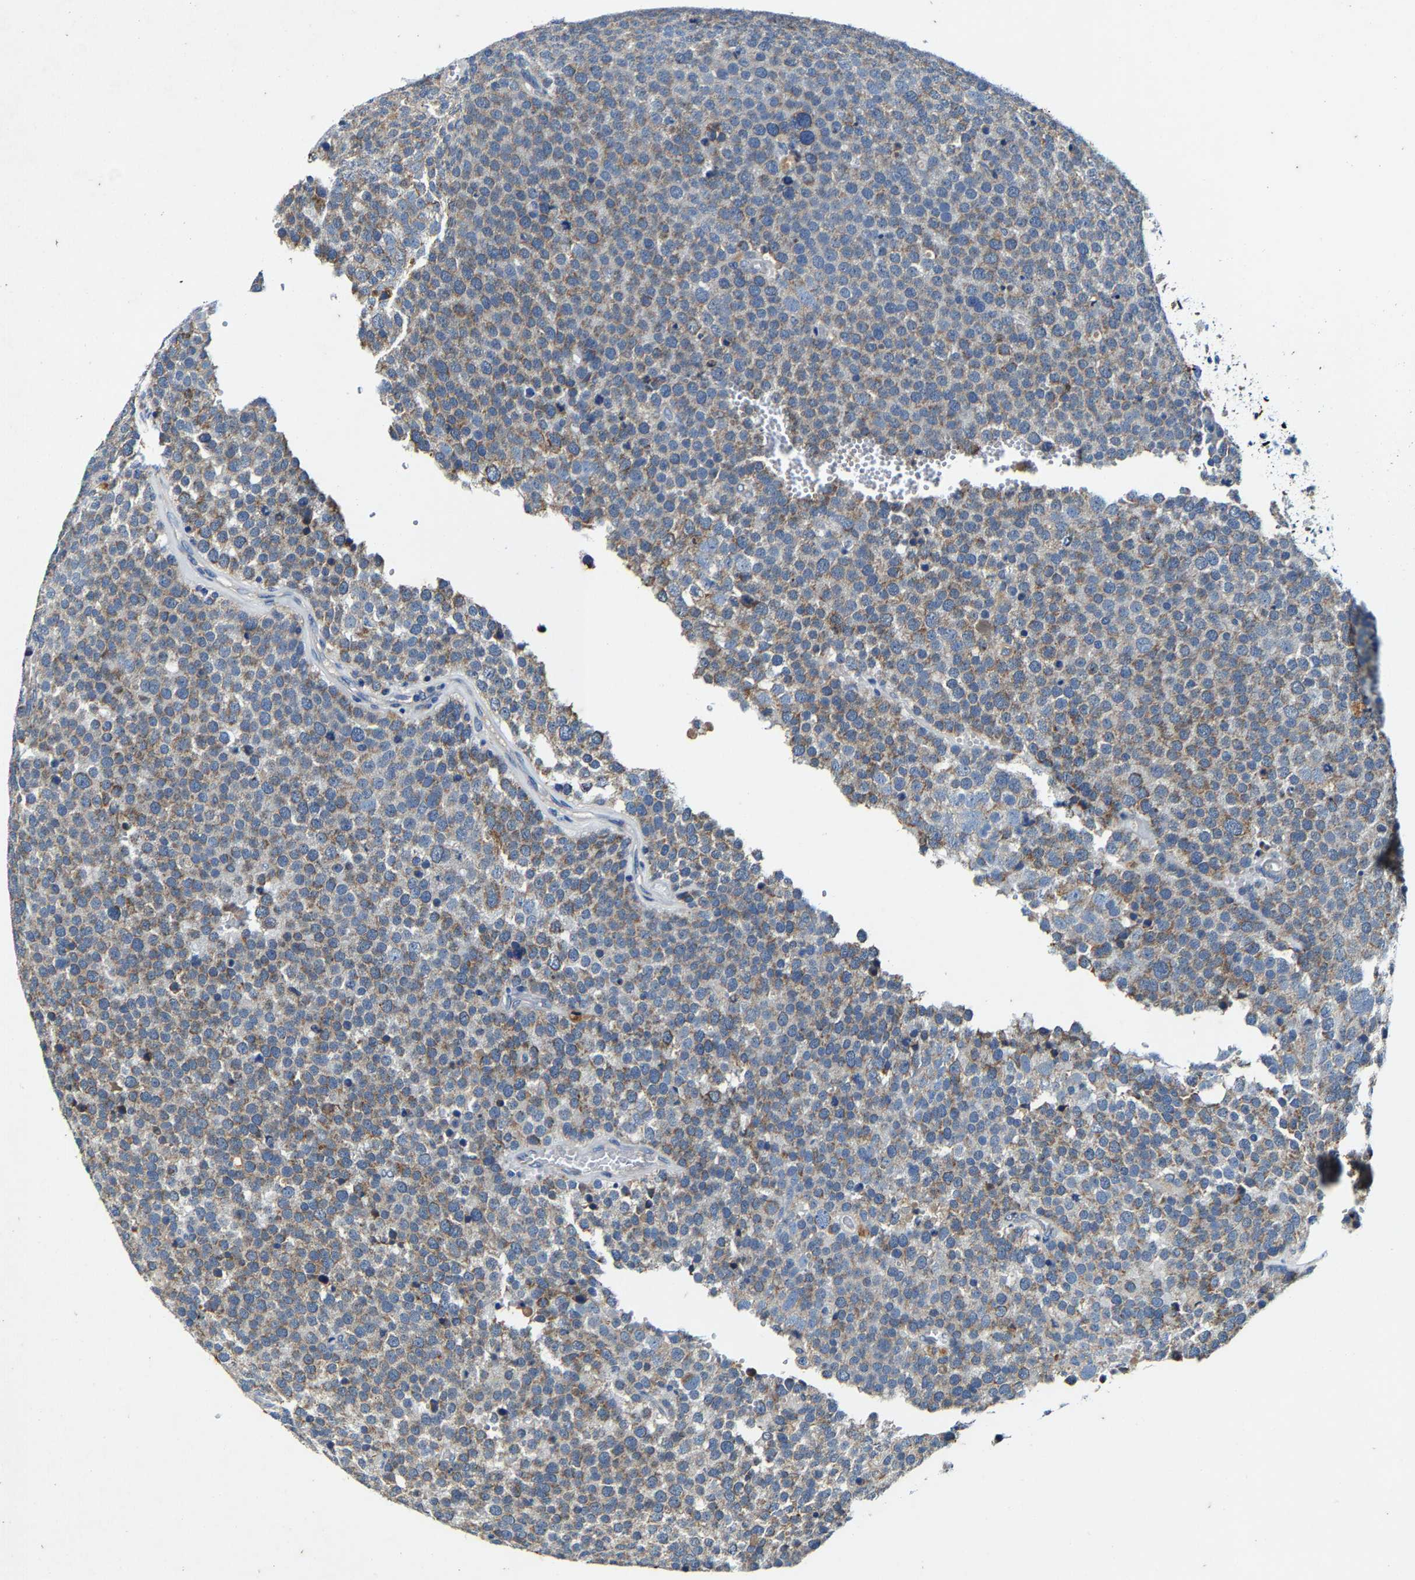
{"staining": {"intensity": "moderate", "quantity": ">75%", "location": "cytoplasmic/membranous"}, "tissue": "testis cancer", "cell_type": "Tumor cells", "image_type": "cancer", "snomed": [{"axis": "morphology", "description": "Normal tissue, NOS"}, {"axis": "morphology", "description": "Seminoma, NOS"}, {"axis": "topography", "description": "Testis"}], "caption": "A histopathology image of testis seminoma stained for a protein demonstrates moderate cytoplasmic/membranous brown staining in tumor cells.", "gene": "SLC25A25", "patient": {"sex": "male", "age": 71}}